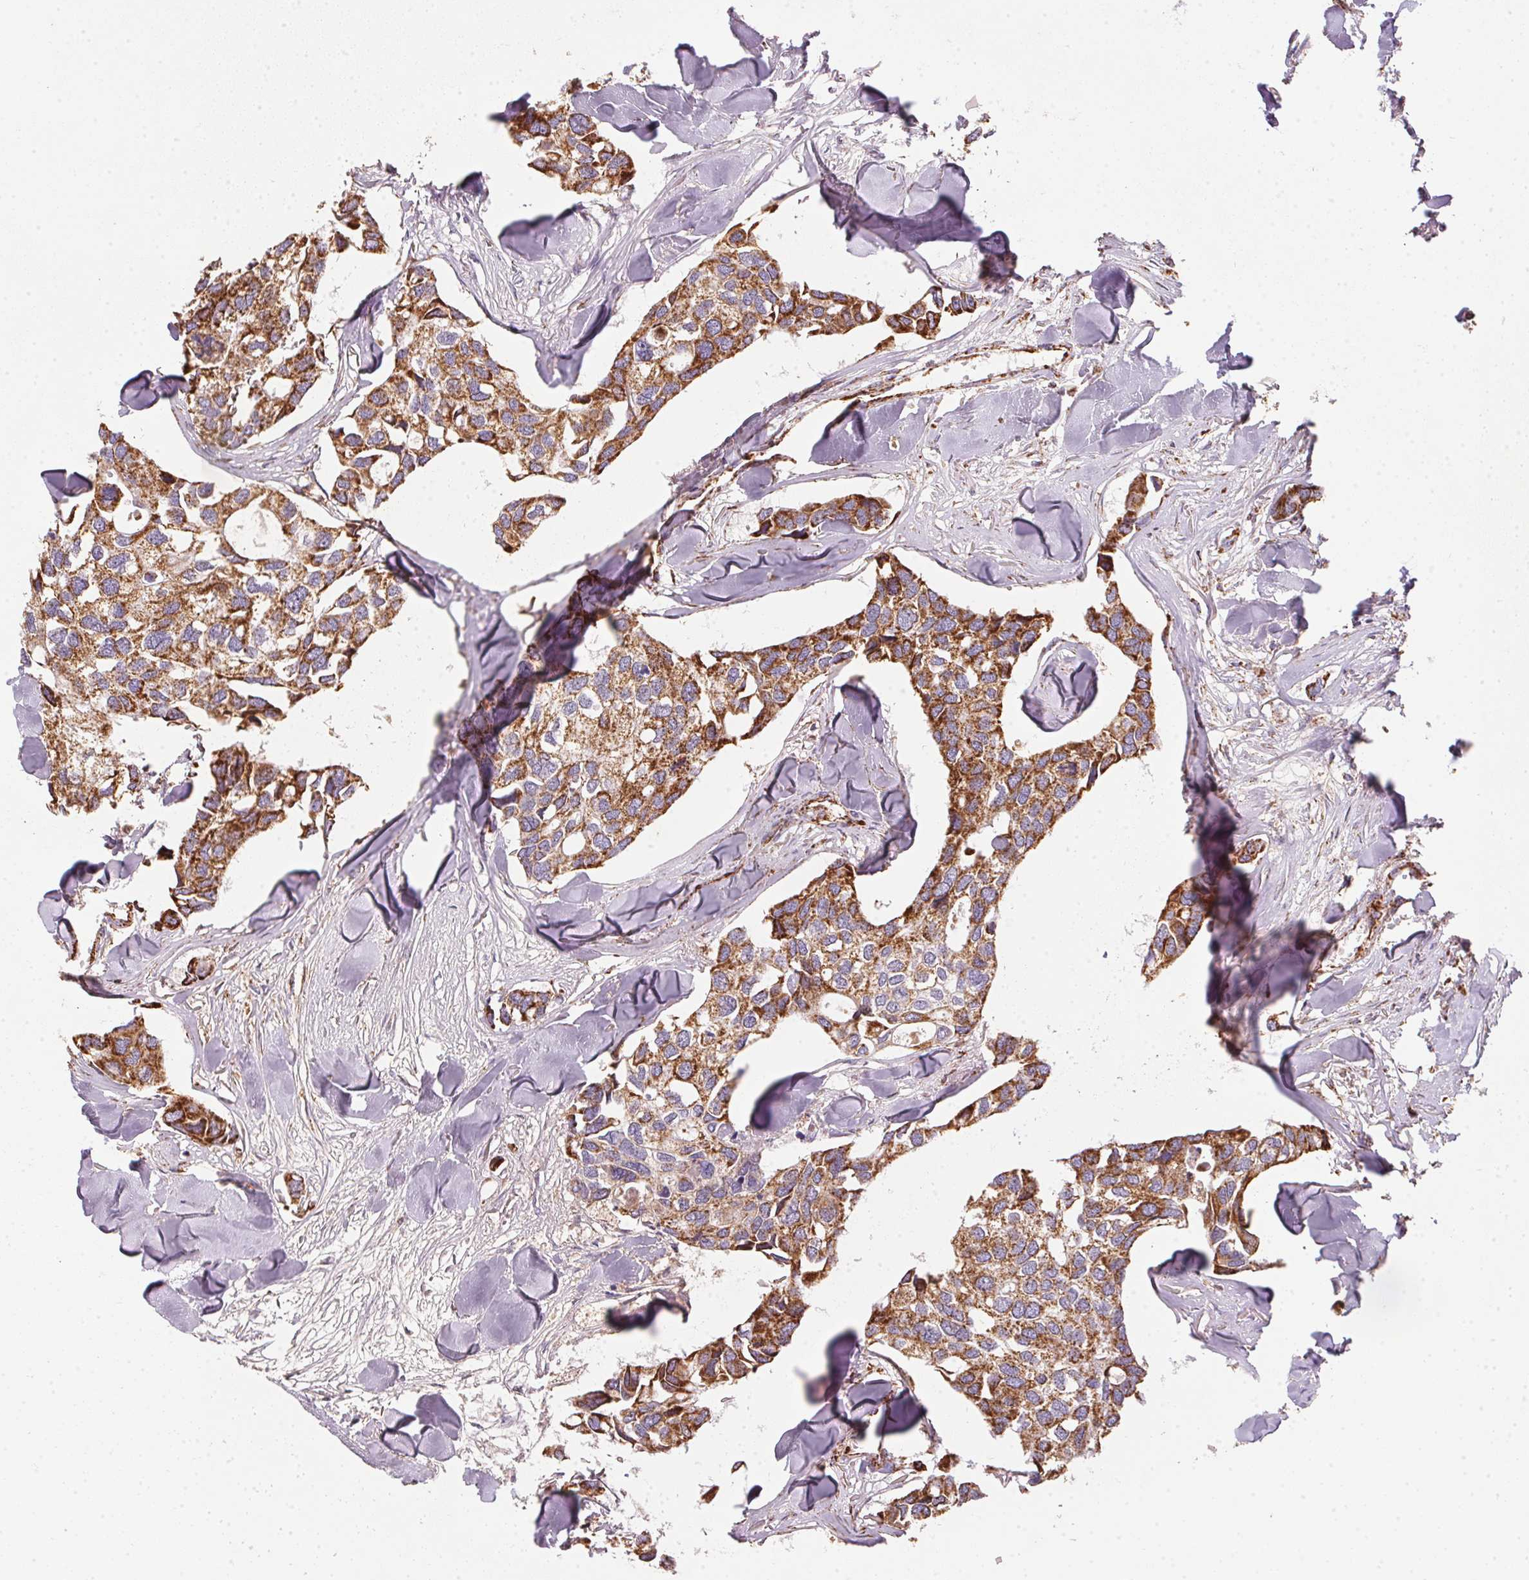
{"staining": {"intensity": "strong", "quantity": ">75%", "location": "cytoplasmic/membranous"}, "tissue": "breast cancer", "cell_type": "Tumor cells", "image_type": "cancer", "snomed": [{"axis": "morphology", "description": "Duct carcinoma"}, {"axis": "topography", "description": "Breast"}], "caption": "This histopathology image exhibits breast cancer stained with IHC to label a protein in brown. The cytoplasmic/membranous of tumor cells show strong positivity for the protein. Nuclei are counter-stained blue.", "gene": "NDUFS2", "patient": {"sex": "female", "age": 83}}